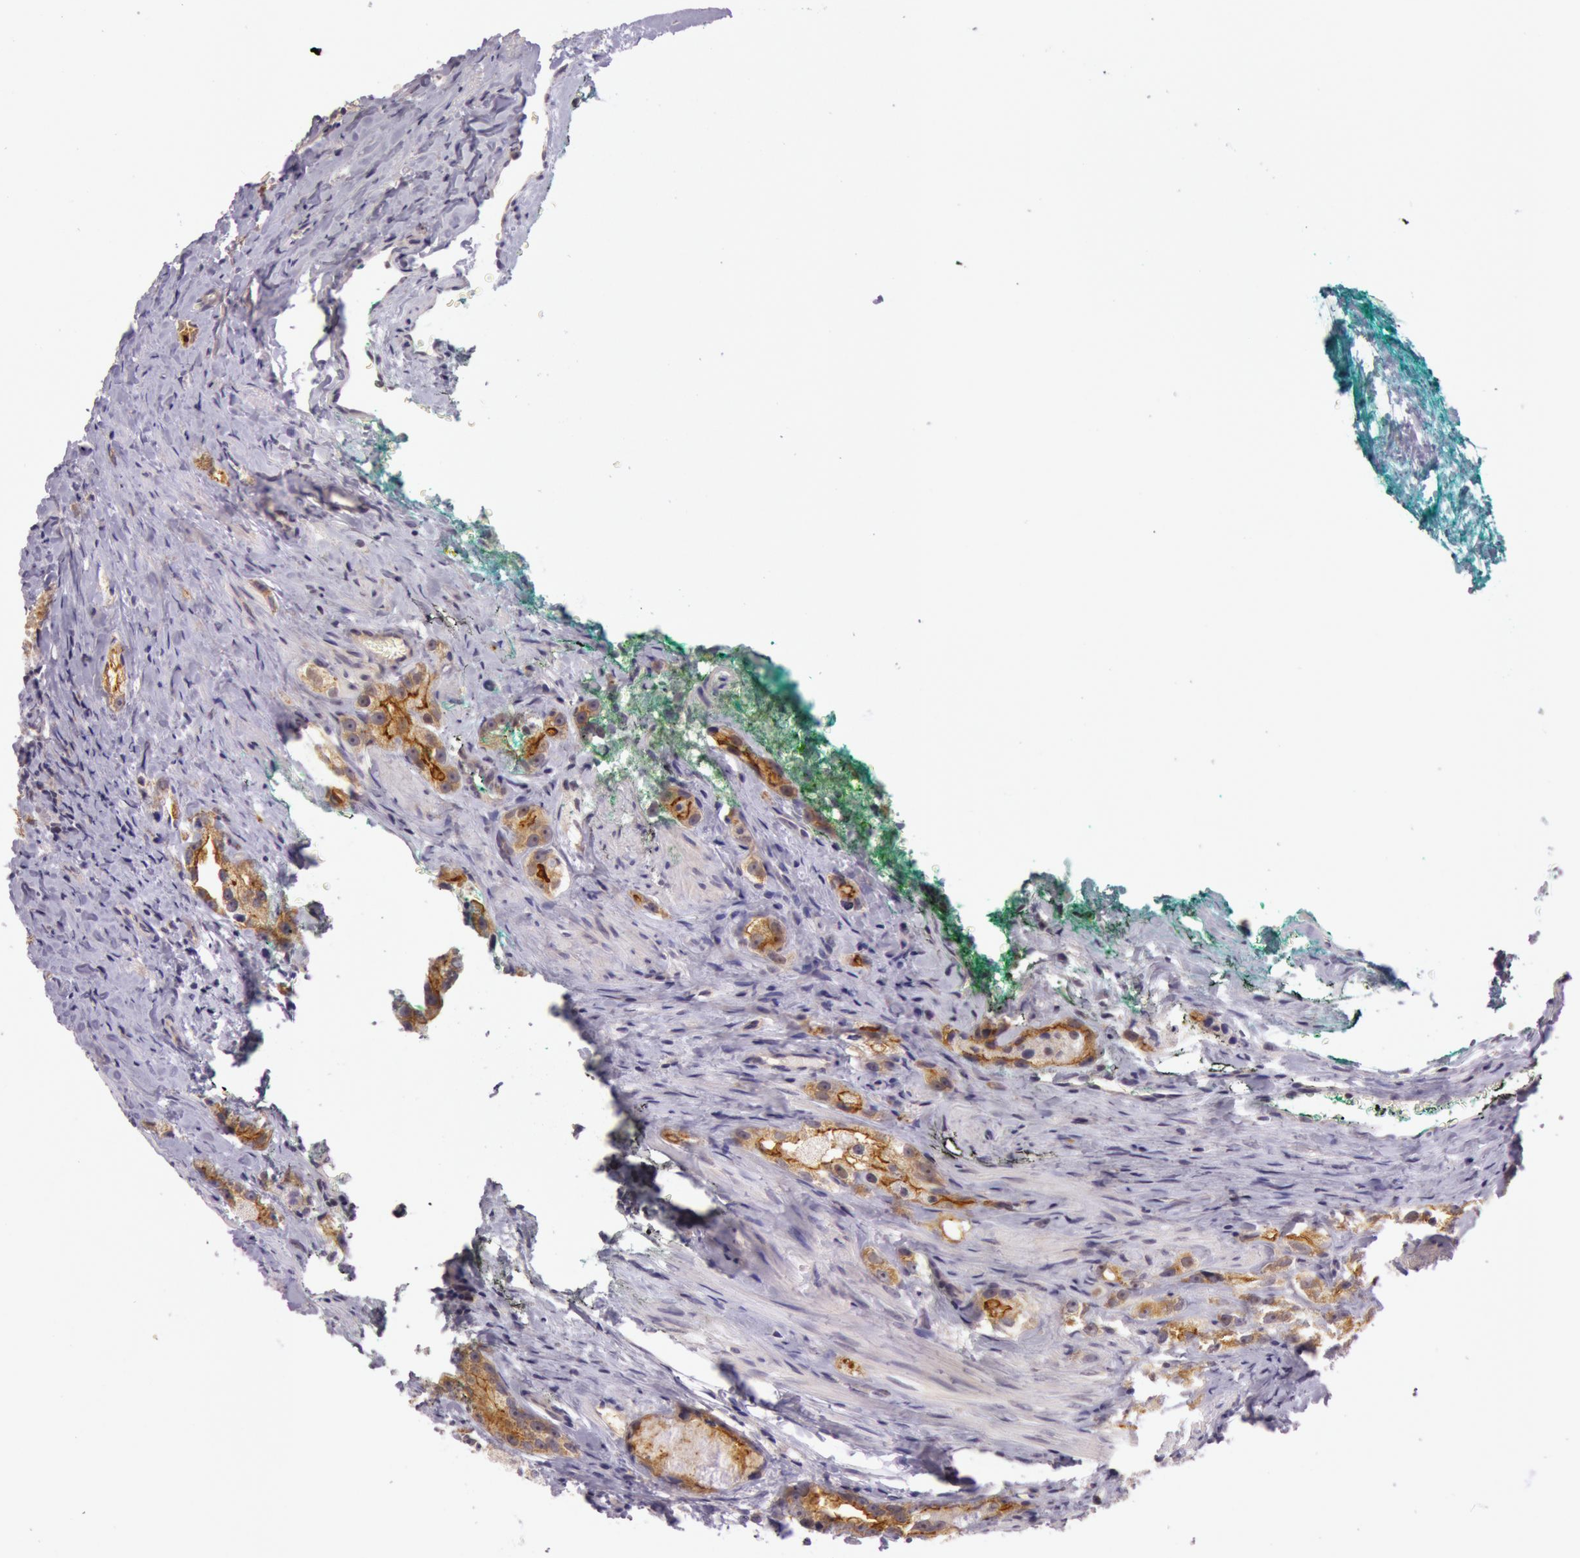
{"staining": {"intensity": "strong", "quantity": ">75%", "location": "cytoplasmic/membranous"}, "tissue": "prostate cancer", "cell_type": "Tumor cells", "image_type": "cancer", "snomed": [{"axis": "morphology", "description": "Adenocarcinoma, High grade"}, {"axis": "topography", "description": "Prostate"}], "caption": "The photomicrograph displays a brown stain indicating the presence of a protein in the cytoplasmic/membranous of tumor cells in prostate adenocarcinoma (high-grade). The protein is stained brown, and the nuclei are stained in blue (DAB (3,3'-diaminobenzidine) IHC with brightfield microscopy, high magnification).", "gene": "CDK16", "patient": {"sex": "male", "age": 63}}